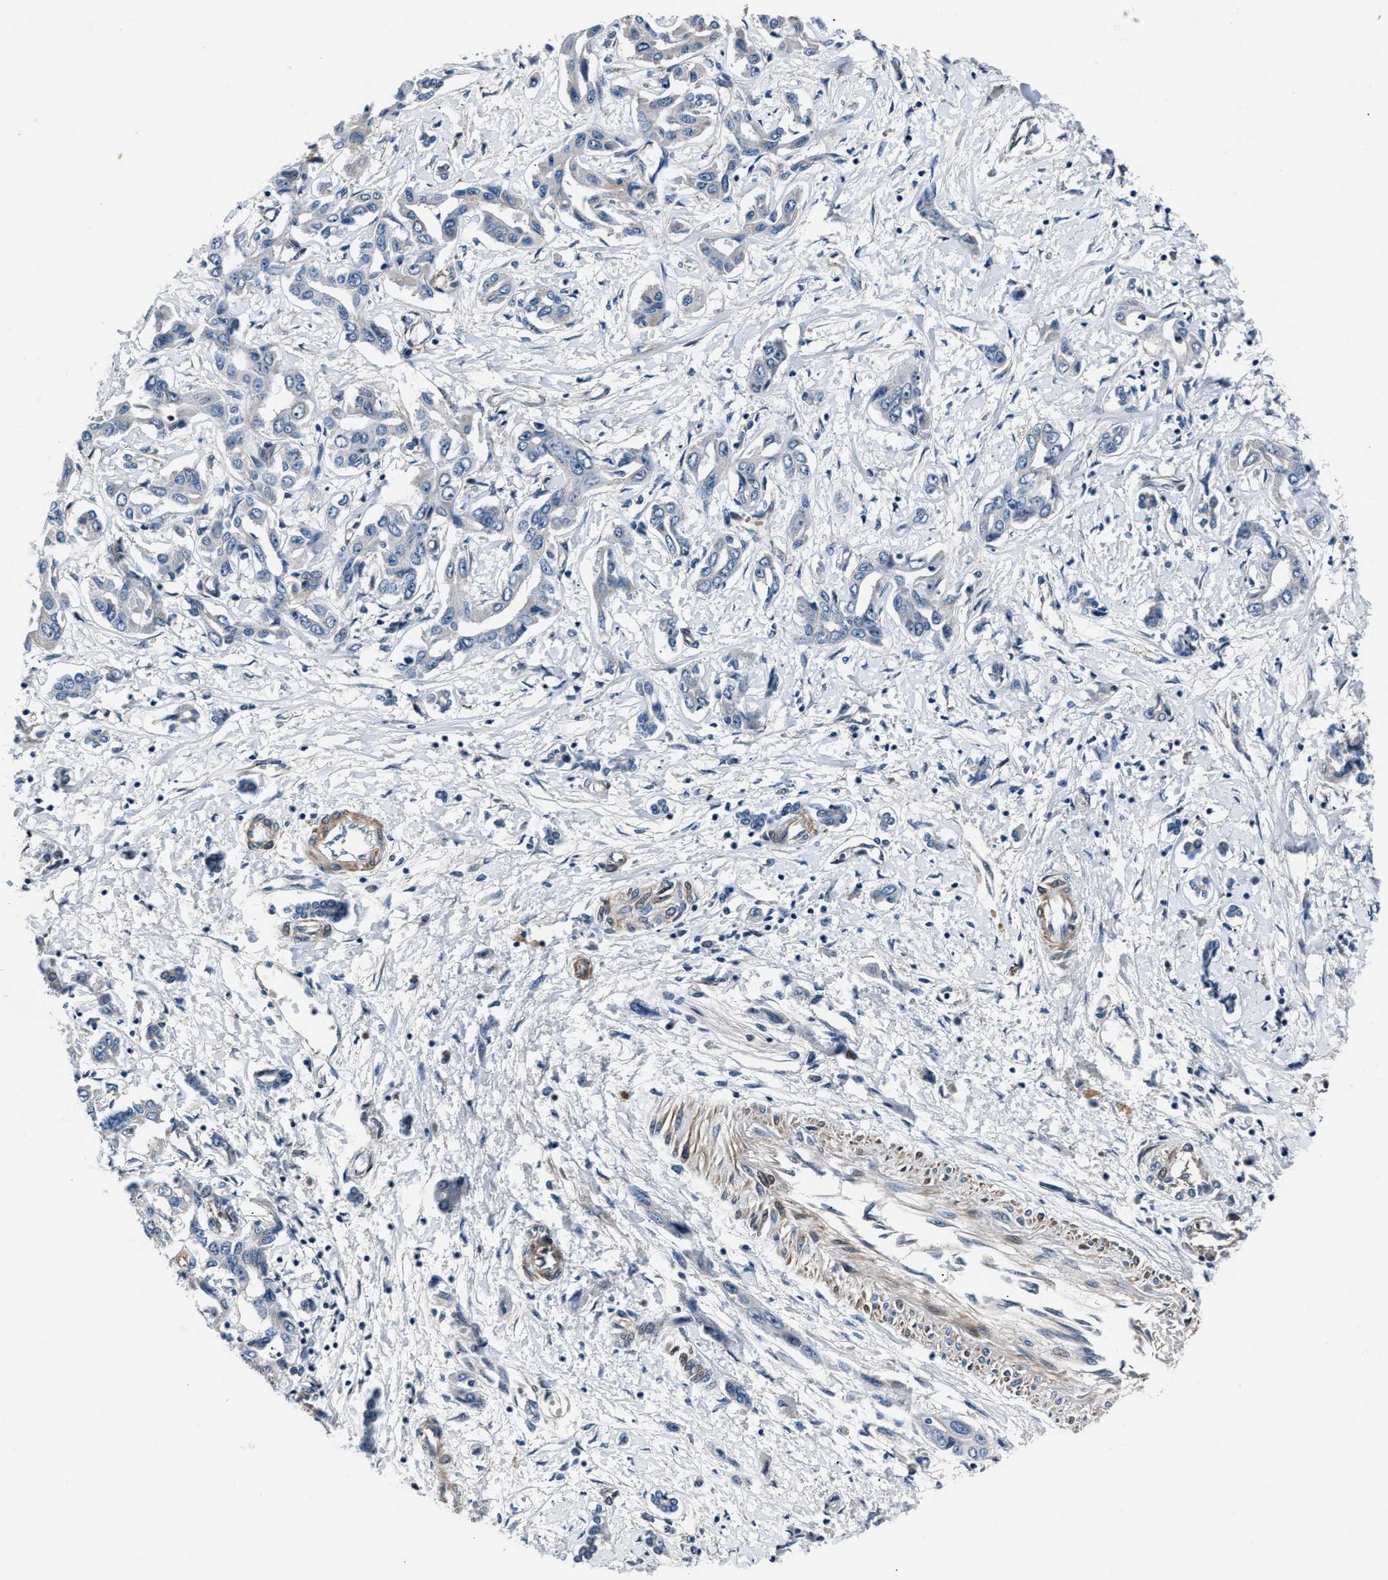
{"staining": {"intensity": "negative", "quantity": "none", "location": "none"}, "tissue": "liver cancer", "cell_type": "Tumor cells", "image_type": "cancer", "snomed": [{"axis": "morphology", "description": "Cholangiocarcinoma"}, {"axis": "topography", "description": "Liver"}], "caption": "Immunohistochemical staining of human liver cancer (cholangiocarcinoma) displays no significant positivity in tumor cells.", "gene": "MPDZ", "patient": {"sex": "male", "age": 59}}